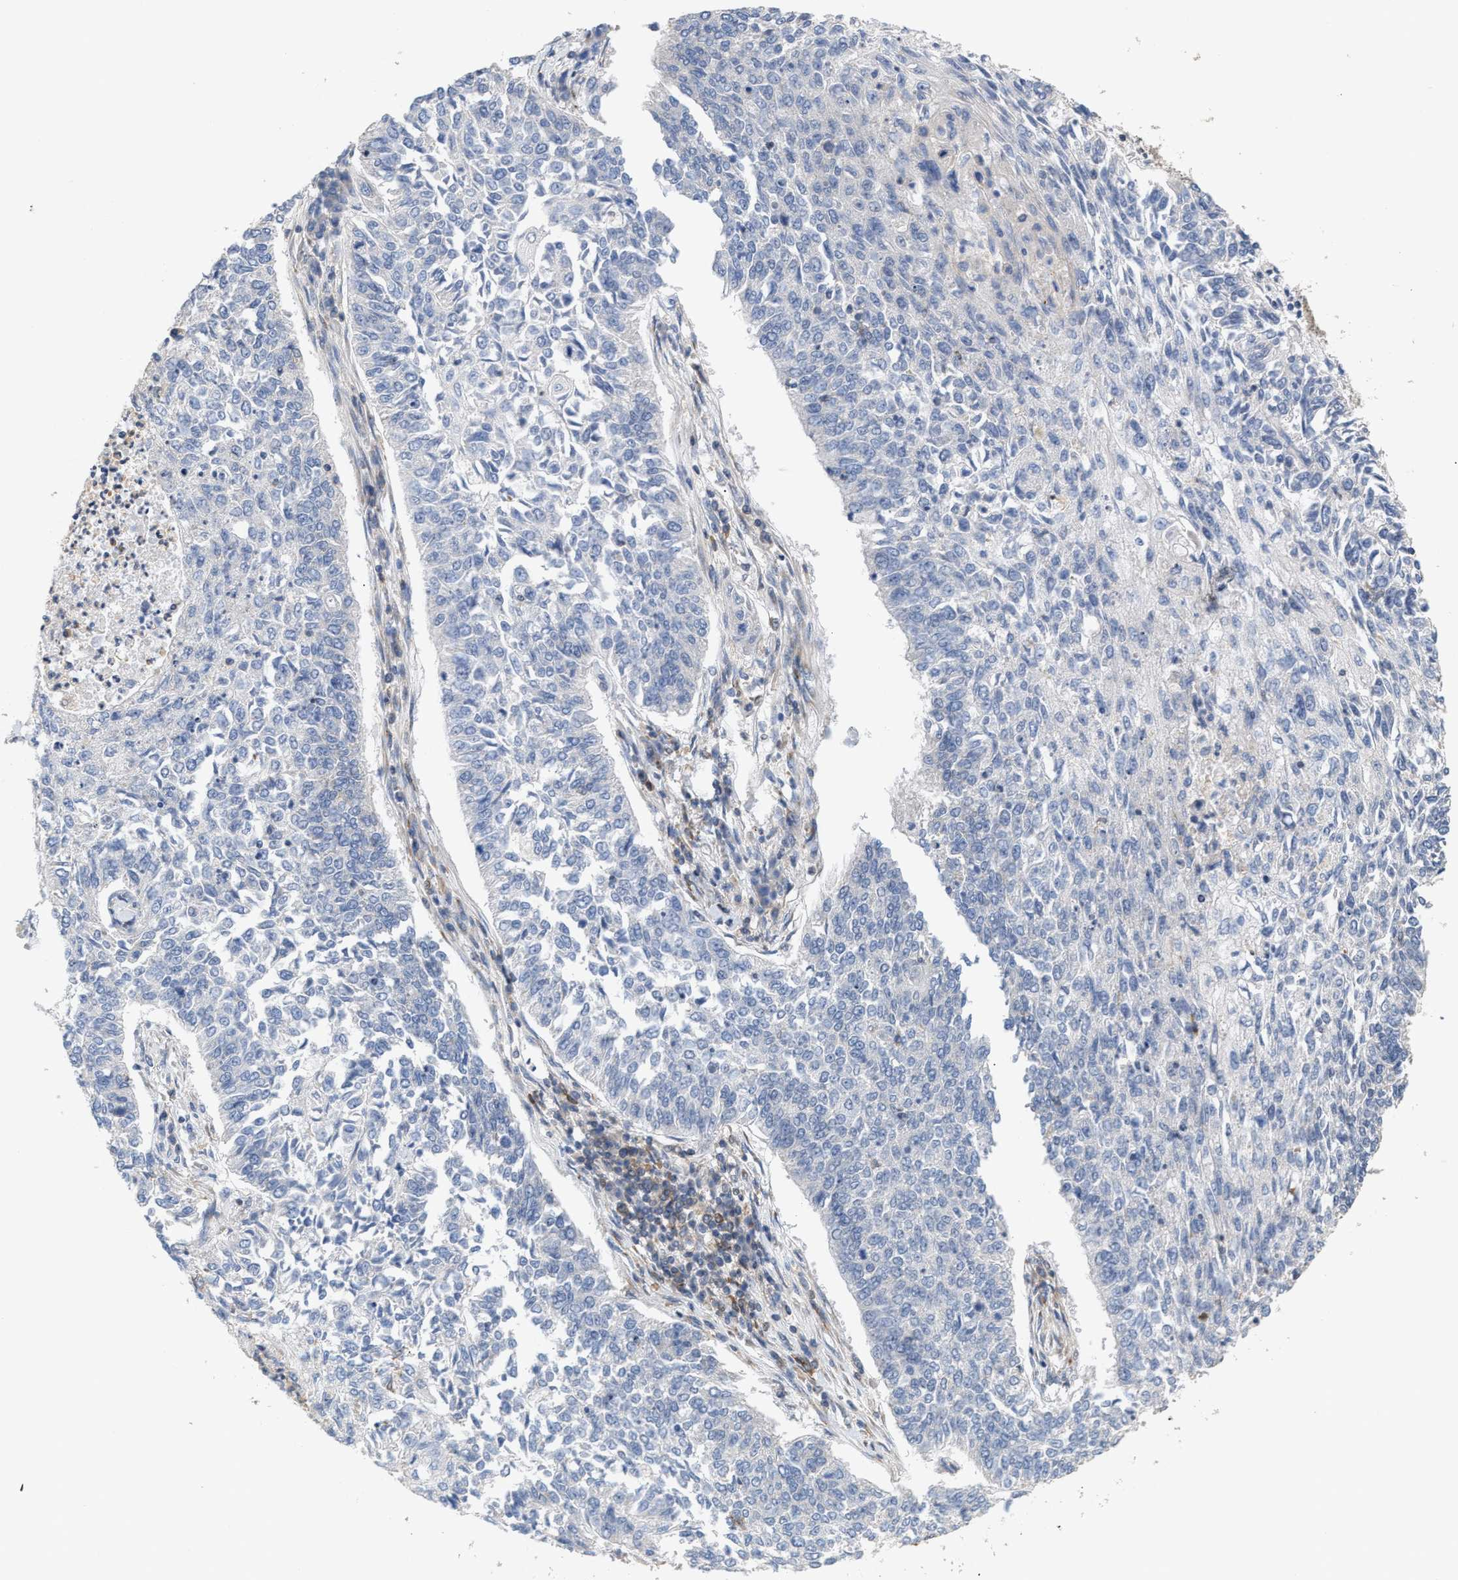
{"staining": {"intensity": "negative", "quantity": "none", "location": "none"}, "tissue": "lung cancer", "cell_type": "Tumor cells", "image_type": "cancer", "snomed": [{"axis": "morphology", "description": "Normal tissue, NOS"}, {"axis": "morphology", "description": "Squamous cell carcinoma, NOS"}, {"axis": "topography", "description": "Cartilage tissue"}, {"axis": "topography", "description": "Bronchus"}, {"axis": "topography", "description": "Lung"}], "caption": "Immunohistochemistry micrograph of neoplastic tissue: lung squamous cell carcinoma stained with DAB reveals no significant protein positivity in tumor cells.", "gene": "DBNL", "patient": {"sex": "female", "age": 49}}